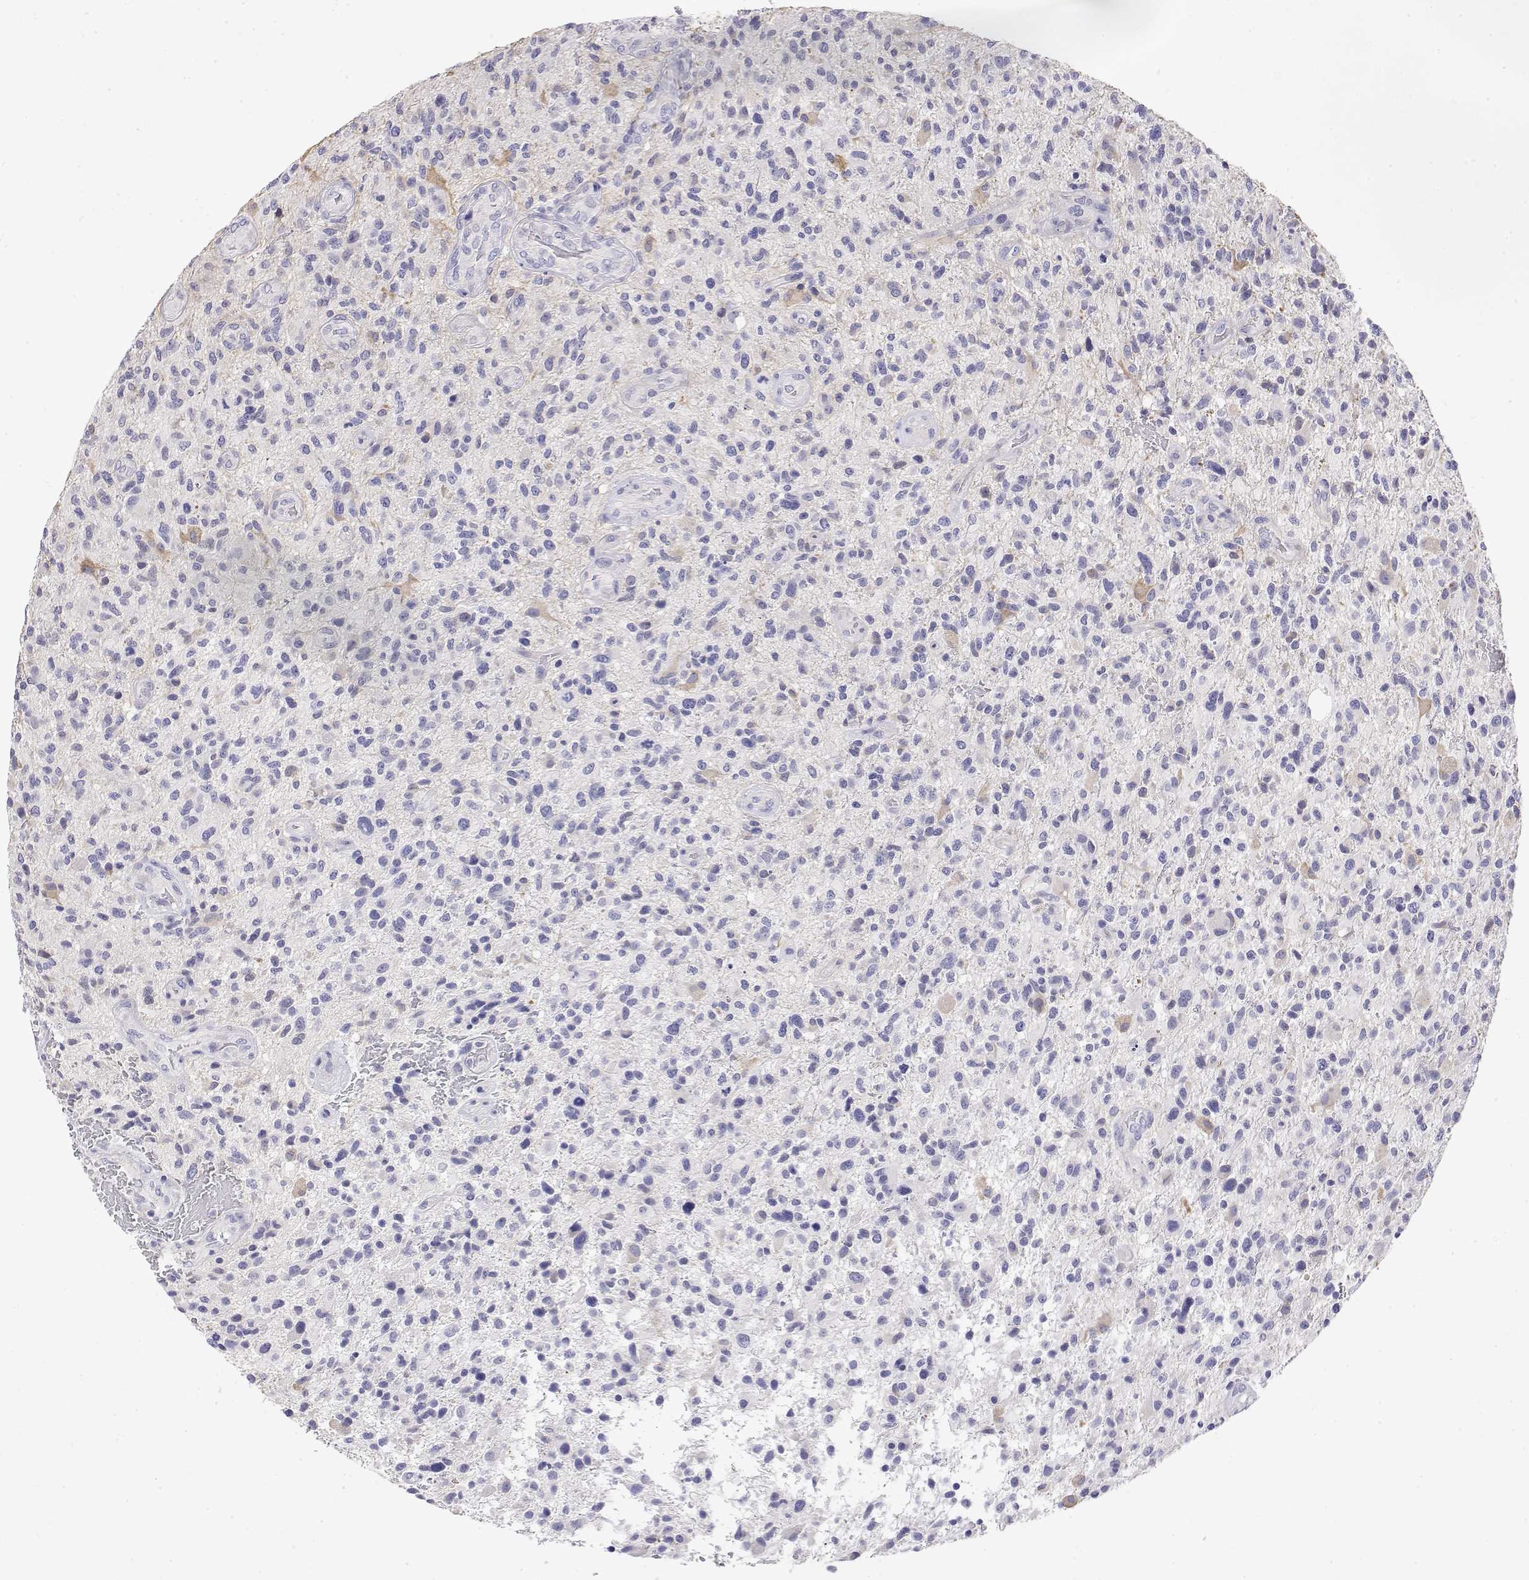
{"staining": {"intensity": "negative", "quantity": "none", "location": "none"}, "tissue": "glioma", "cell_type": "Tumor cells", "image_type": "cancer", "snomed": [{"axis": "morphology", "description": "Glioma, malignant, High grade"}, {"axis": "topography", "description": "Brain"}], "caption": "Micrograph shows no protein positivity in tumor cells of glioma tissue.", "gene": "LY6D", "patient": {"sex": "male", "age": 47}}